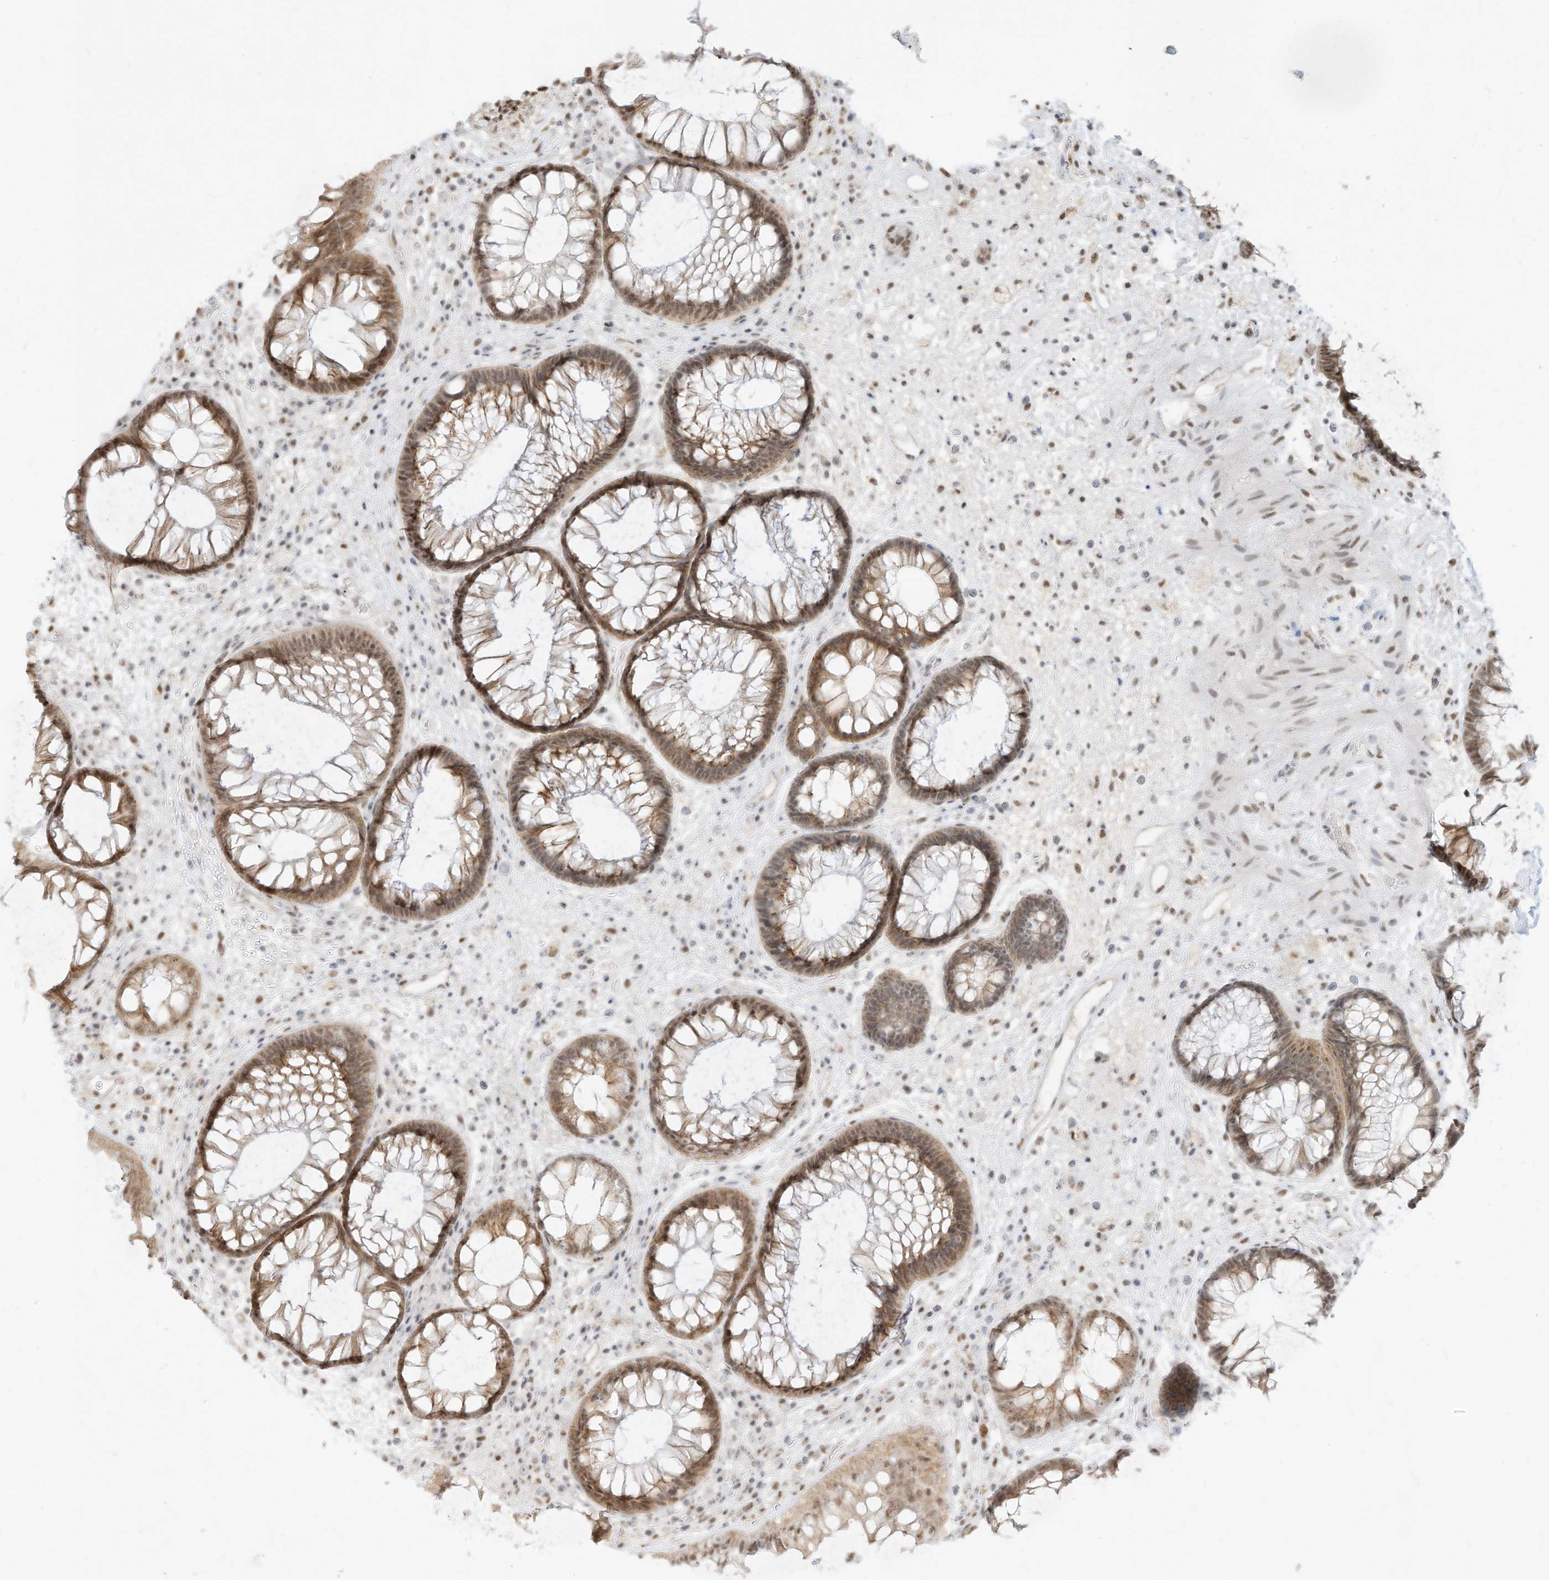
{"staining": {"intensity": "moderate", "quantity": ">75%", "location": "cytoplasmic/membranous,nuclear"}, "tissue": "rectum", "cell_type": "Glandular cells", "image_type": "normal", "snomed": [{"axis": "morphology", "description": "Normal tissue, NOS"}, {"axis": "topography", "description": "Rectum"}], "caption": "Immunohistochemical staining of normal human rectum demonstrates medium levels of moderate cytoplasmic/membranous,nuclear expression in about >75% of glandular cells. Using DAB (brown) and hematoxylin (blue) stains, captured at high magnification using brightfield microscopy.", "gene": "NHSL1", "patient": {"sex": "male", "age": 51}}